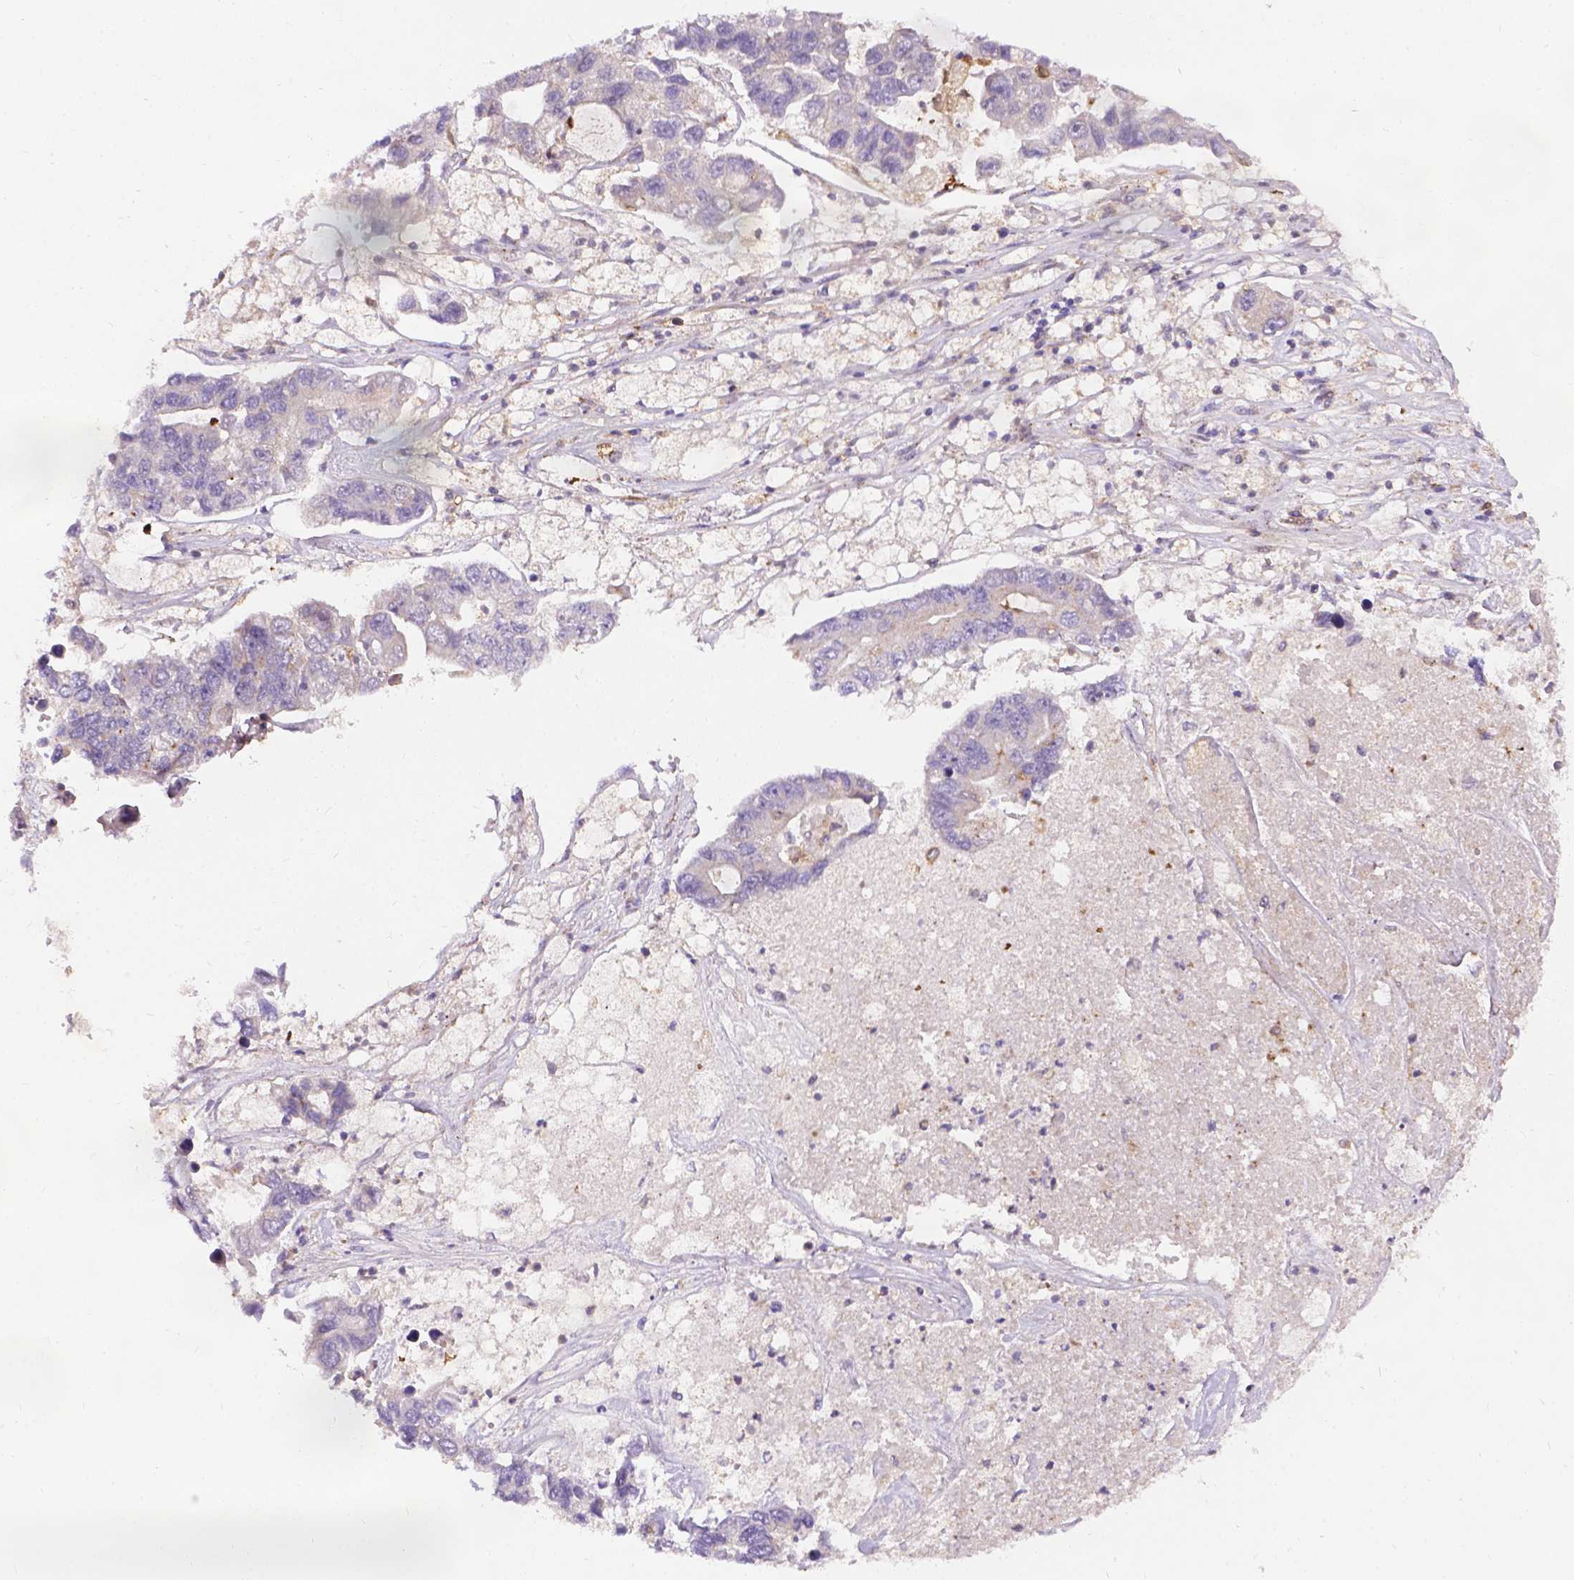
{"staining": {"intensity": "negative", "quantity": "none", "location": "none"}, "tissue": "lung cancer", "cell_type": "Tumor cells", "image_type": "cancer", "snomed": [{"axis": "morphology", "description": "Adenocarcinoma, NOS"}, {"axis": "topography", "description": "Bronchus"}, {"axis": "topography", "description": "Lung"}], "caption": "Image shows no protein positivity in tumor cells of lung cancer tissue. (DAB immunohistochemistry (IHC), high magnification).", "gene": "TM4SF18", "patient": {"sex": "female", "age": 51}}